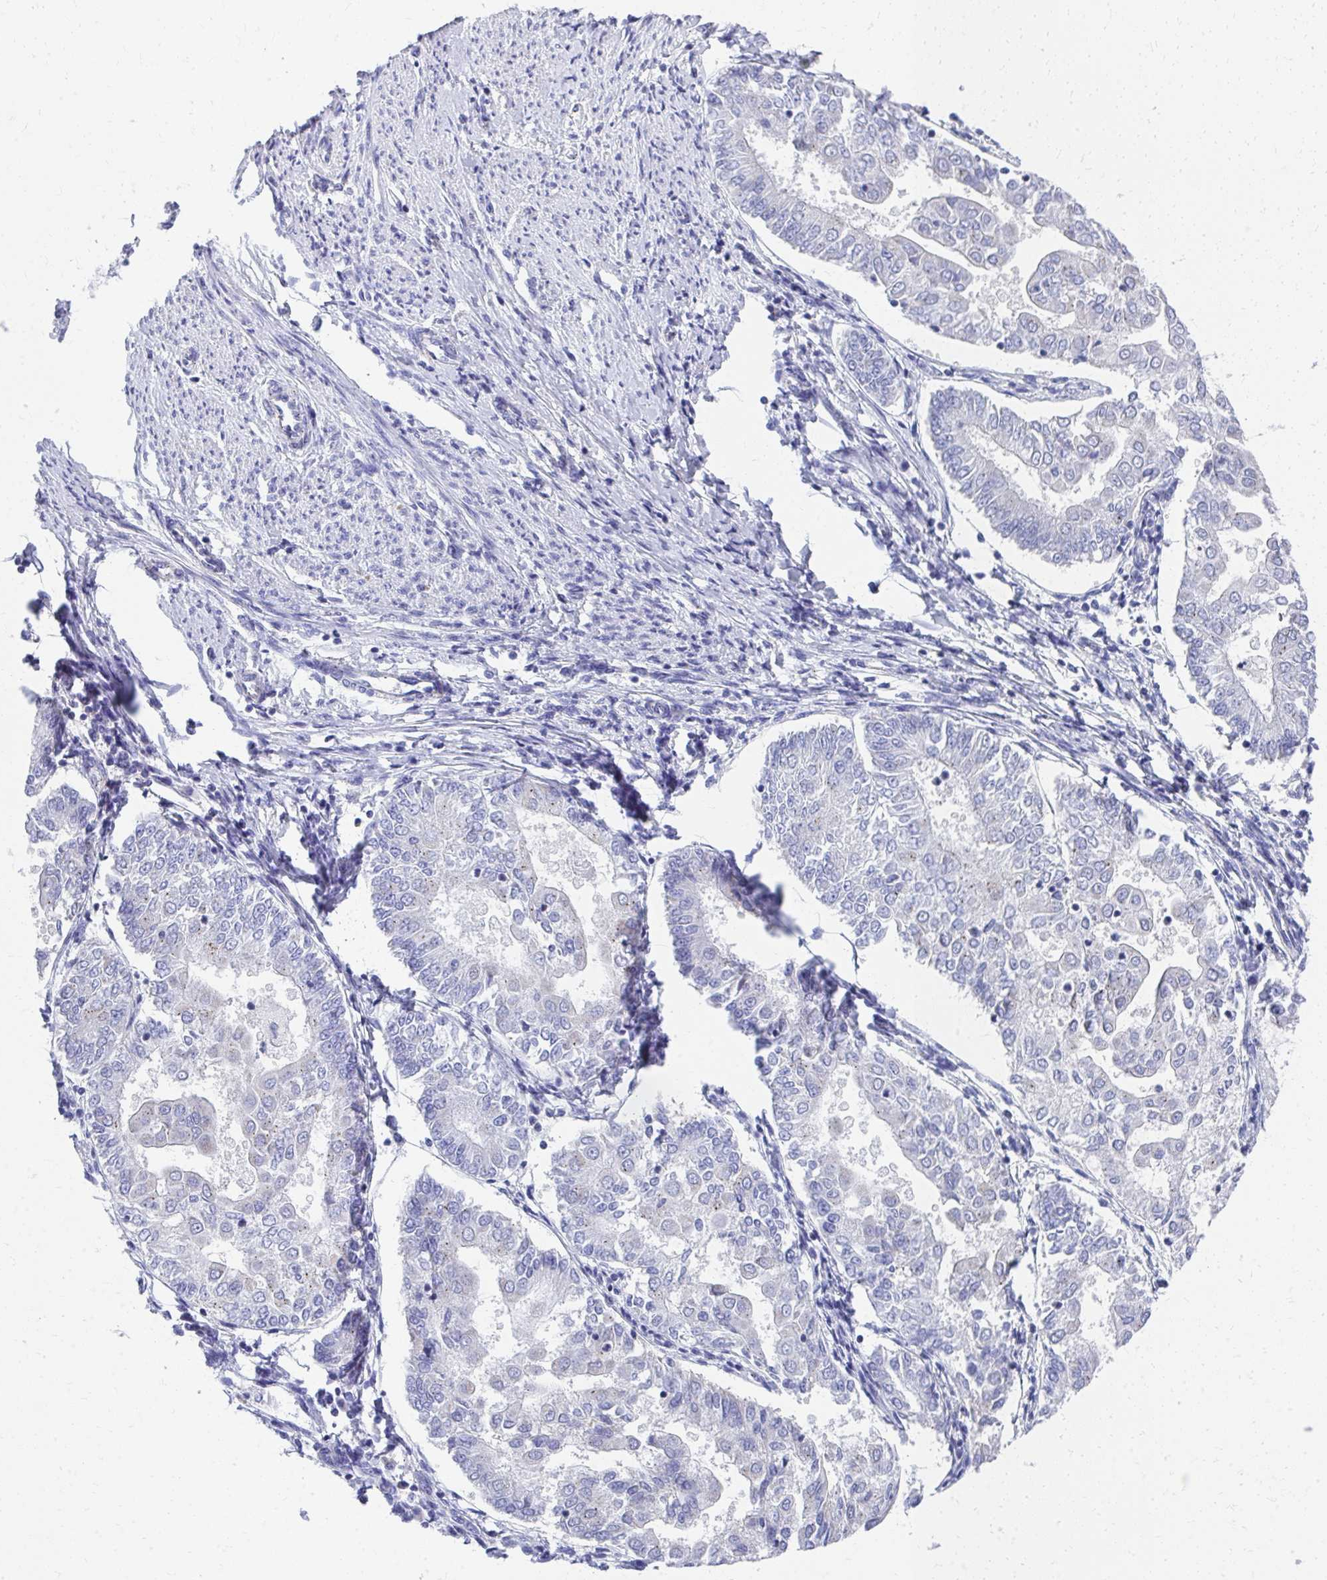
{"staining": {"intensity": "negative", "quantity": "none", "location": "none"}, "tissue": "endometrial cancer", "cell_type": "Tumor cells", "image_type": "cancer", "snomed": [{"axis": "morphology", "description": "Adenocarcinoma, NOS"}, {"axis": "topography", "description": "Endometrium"}], "caption": "Tumor cells are negative for brown protein staining in endometrial cancer.", "gene": "TMPRSS2", "patient": {"sex": "female", "age": 68}}